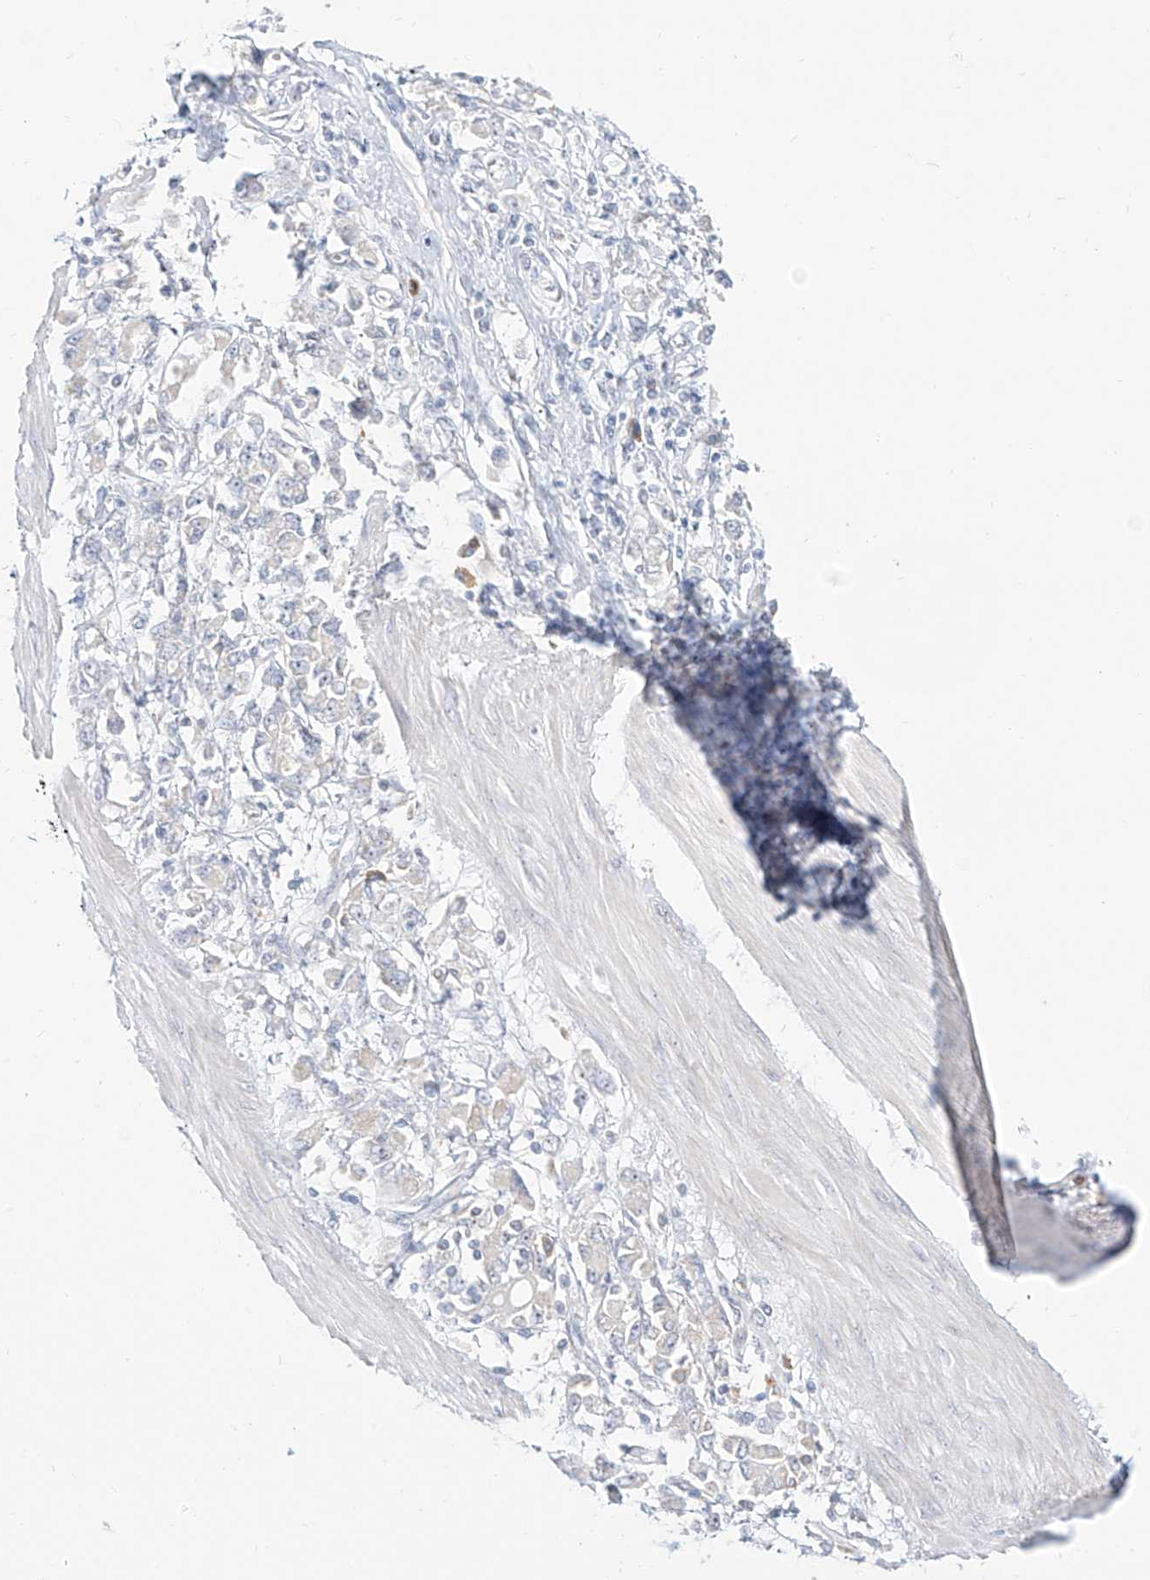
{"staining": {"intensity": "negative", "quantity": "none", "location": "none"}, "tissue": "stomach cancer", "cell_type": "Tumor cells", "image_type": "cancer", "snomed": [{"axis": "morphology", "description": "Adenocarcinoma, NOS"}, {"axis": "topography", "description": "Stomach"}], "caption": "DAB (3,3'-diaminobenzidine) immunohistochemical staining of stomach adenocarcinoma exhibits no significant expression in tumor cells.", "gene": "SYTL3", "patient": {"sex": "female", "age": 76}}